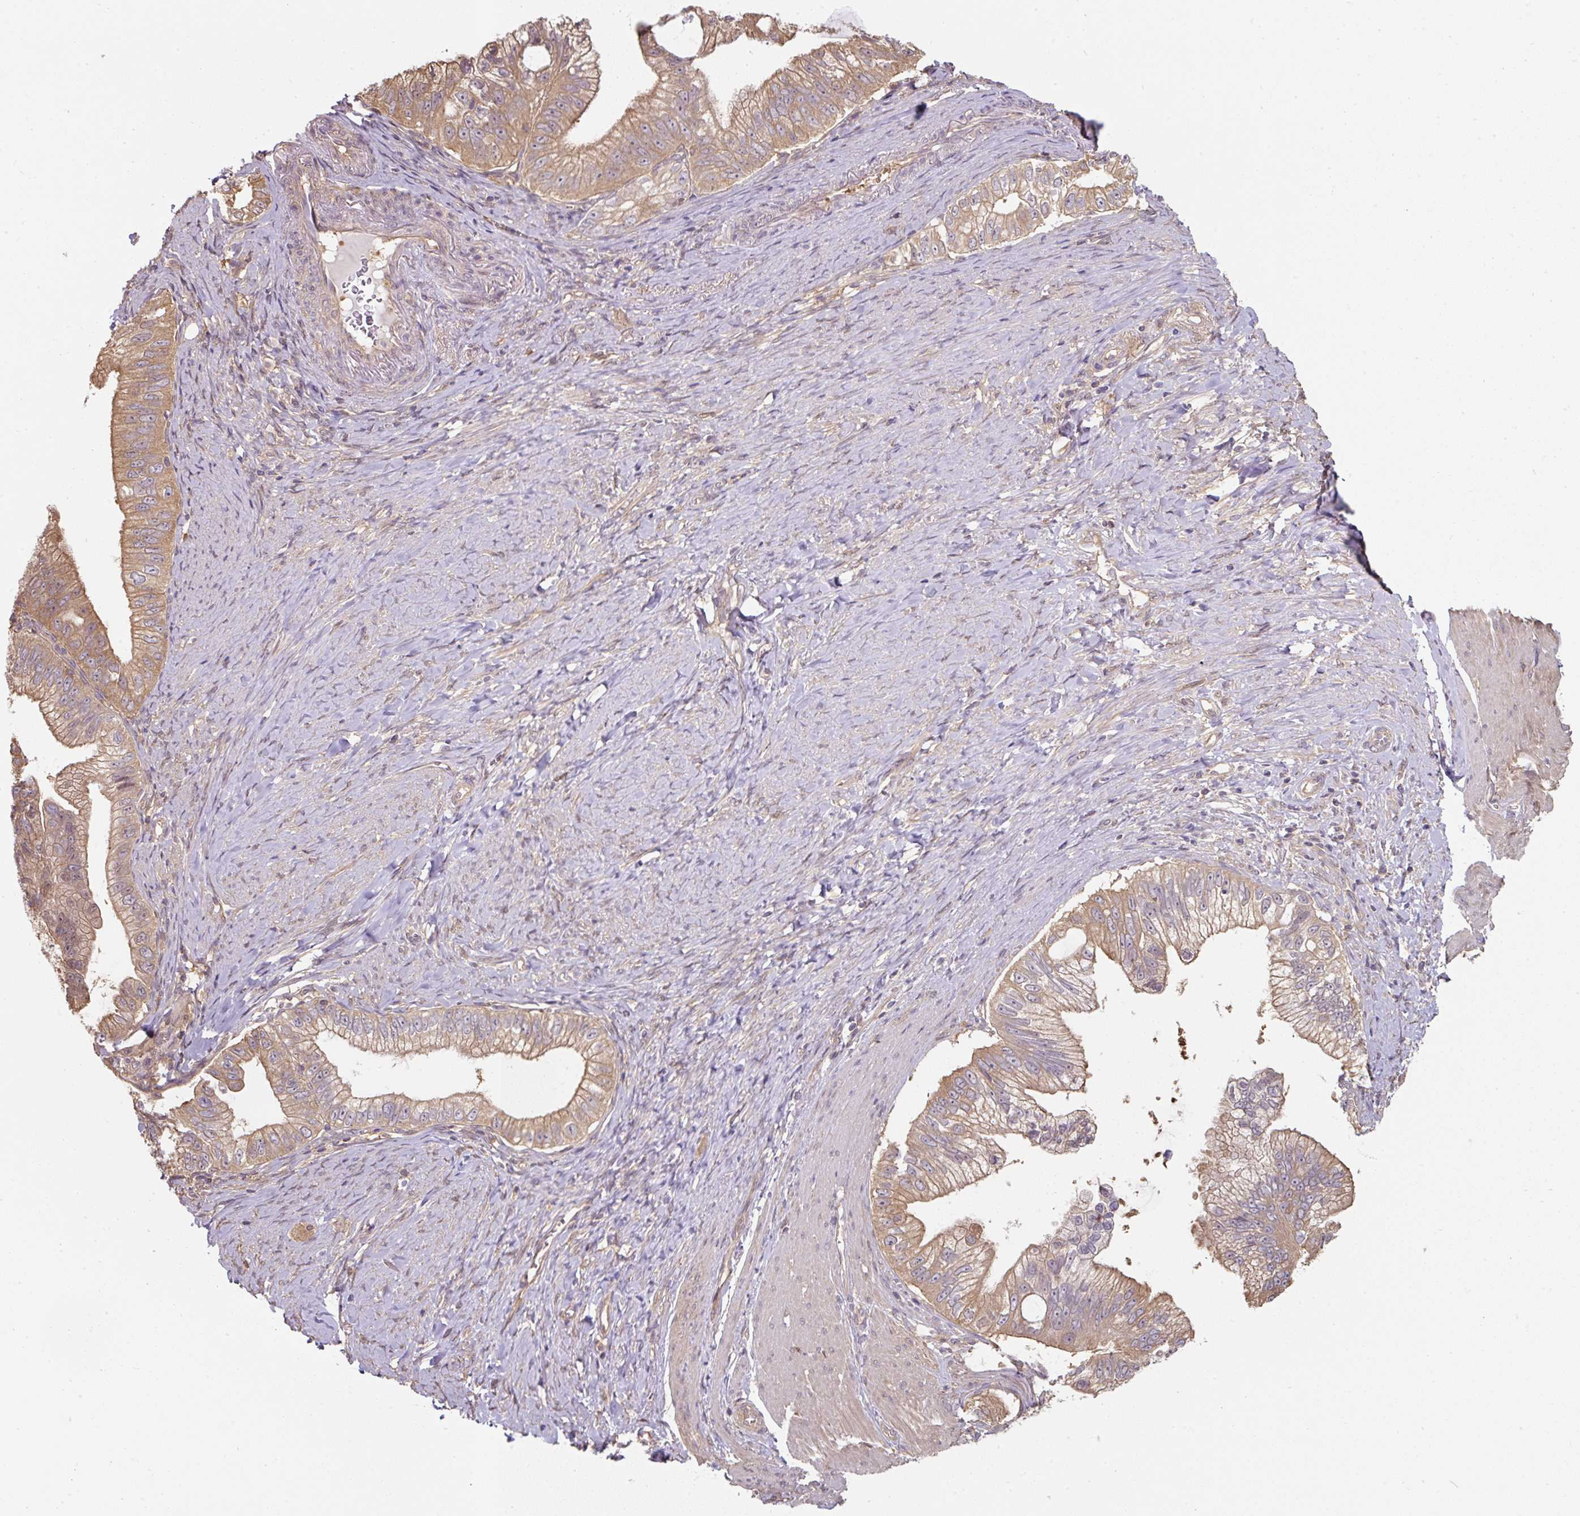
{"staining": {"intensity": "moderate", "quantity": ">75%", "location": "cytoplasmic/membranous"}, "tissue": "pancreatic cancer", "cell_type": "Tumor cells", "image_type": "cancer", "snomed": [{"axis": "morphology", "description": "Adenocarcinoma, NOS"}, {"axis": "topography", "description": "Pancreas"}], "caption": "IHC staining of pancreatic adenocarcinoma, which displays medium levels of moderate cytoplasmic/membranous expression in about >75% of tumor cells indicating moderate cytoplasmic/membranous protein staining. The staining was performed using DAB (brown) for protein detection and nuclei were counterstained in hematoxylin (blue).", "gene": "ST13", "patient": {"sex": "male", "age": 70}}